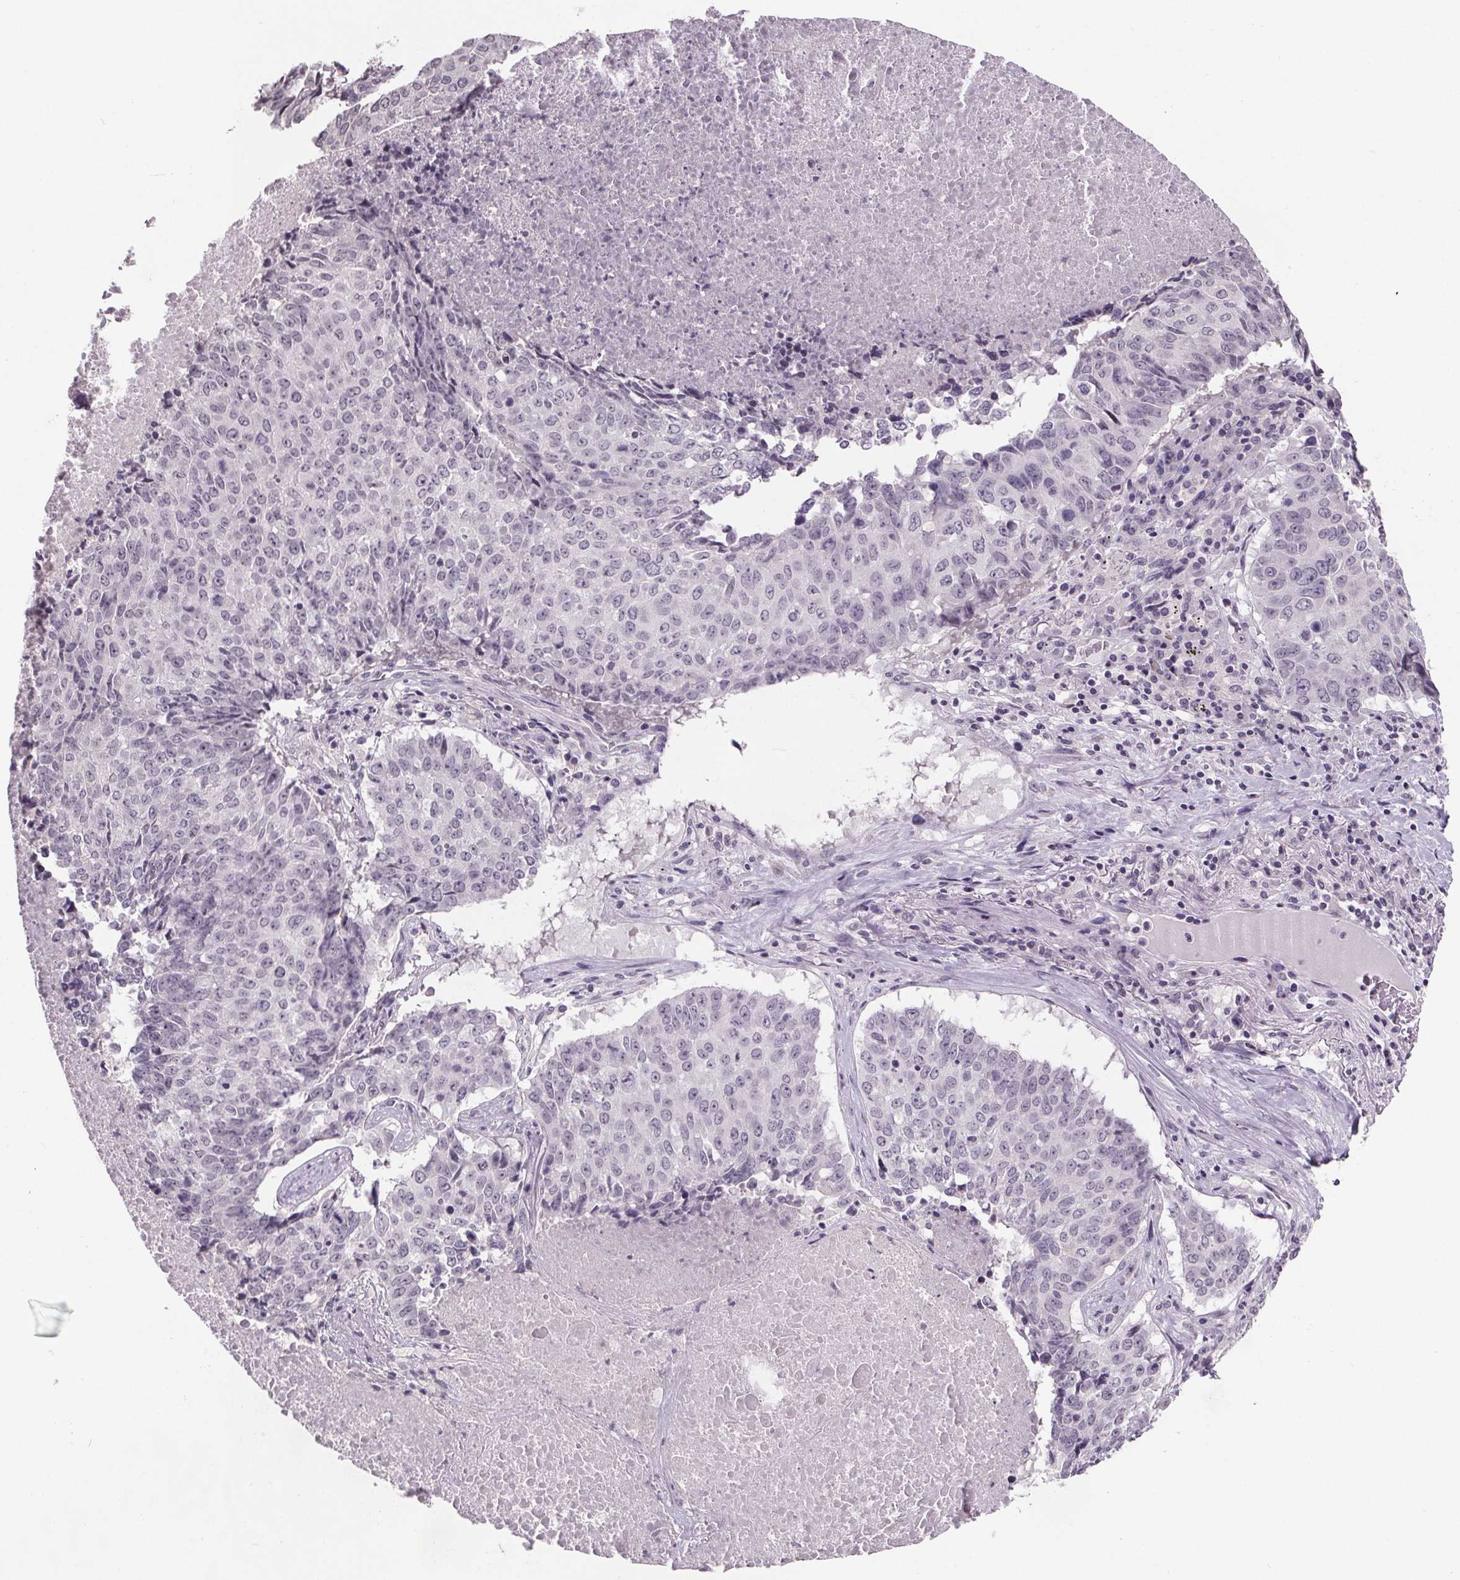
{"staining": {"intensity": "negative", "quantity": "none", "location": "none"}, "tissue": "lung cancer", "cell_type": "Tumor cells", "image_type": "cancer", "snomed": [{"axis": "morphology", "description": "Normal tissue, NOS"}, {"axis": "morphology", "description": "Squamous cell carcinoma, NOS"}, {"axis": "topography", "description": "Bronchus"}, {"axis": "topography", "description": "Lung"}], "caption": "Protein analysis of lung squamous cell carcinoma shows no significant expression in tumor cells.", "gene": "NKX6-1", "patient": {"sex": "male", "age": 64}}